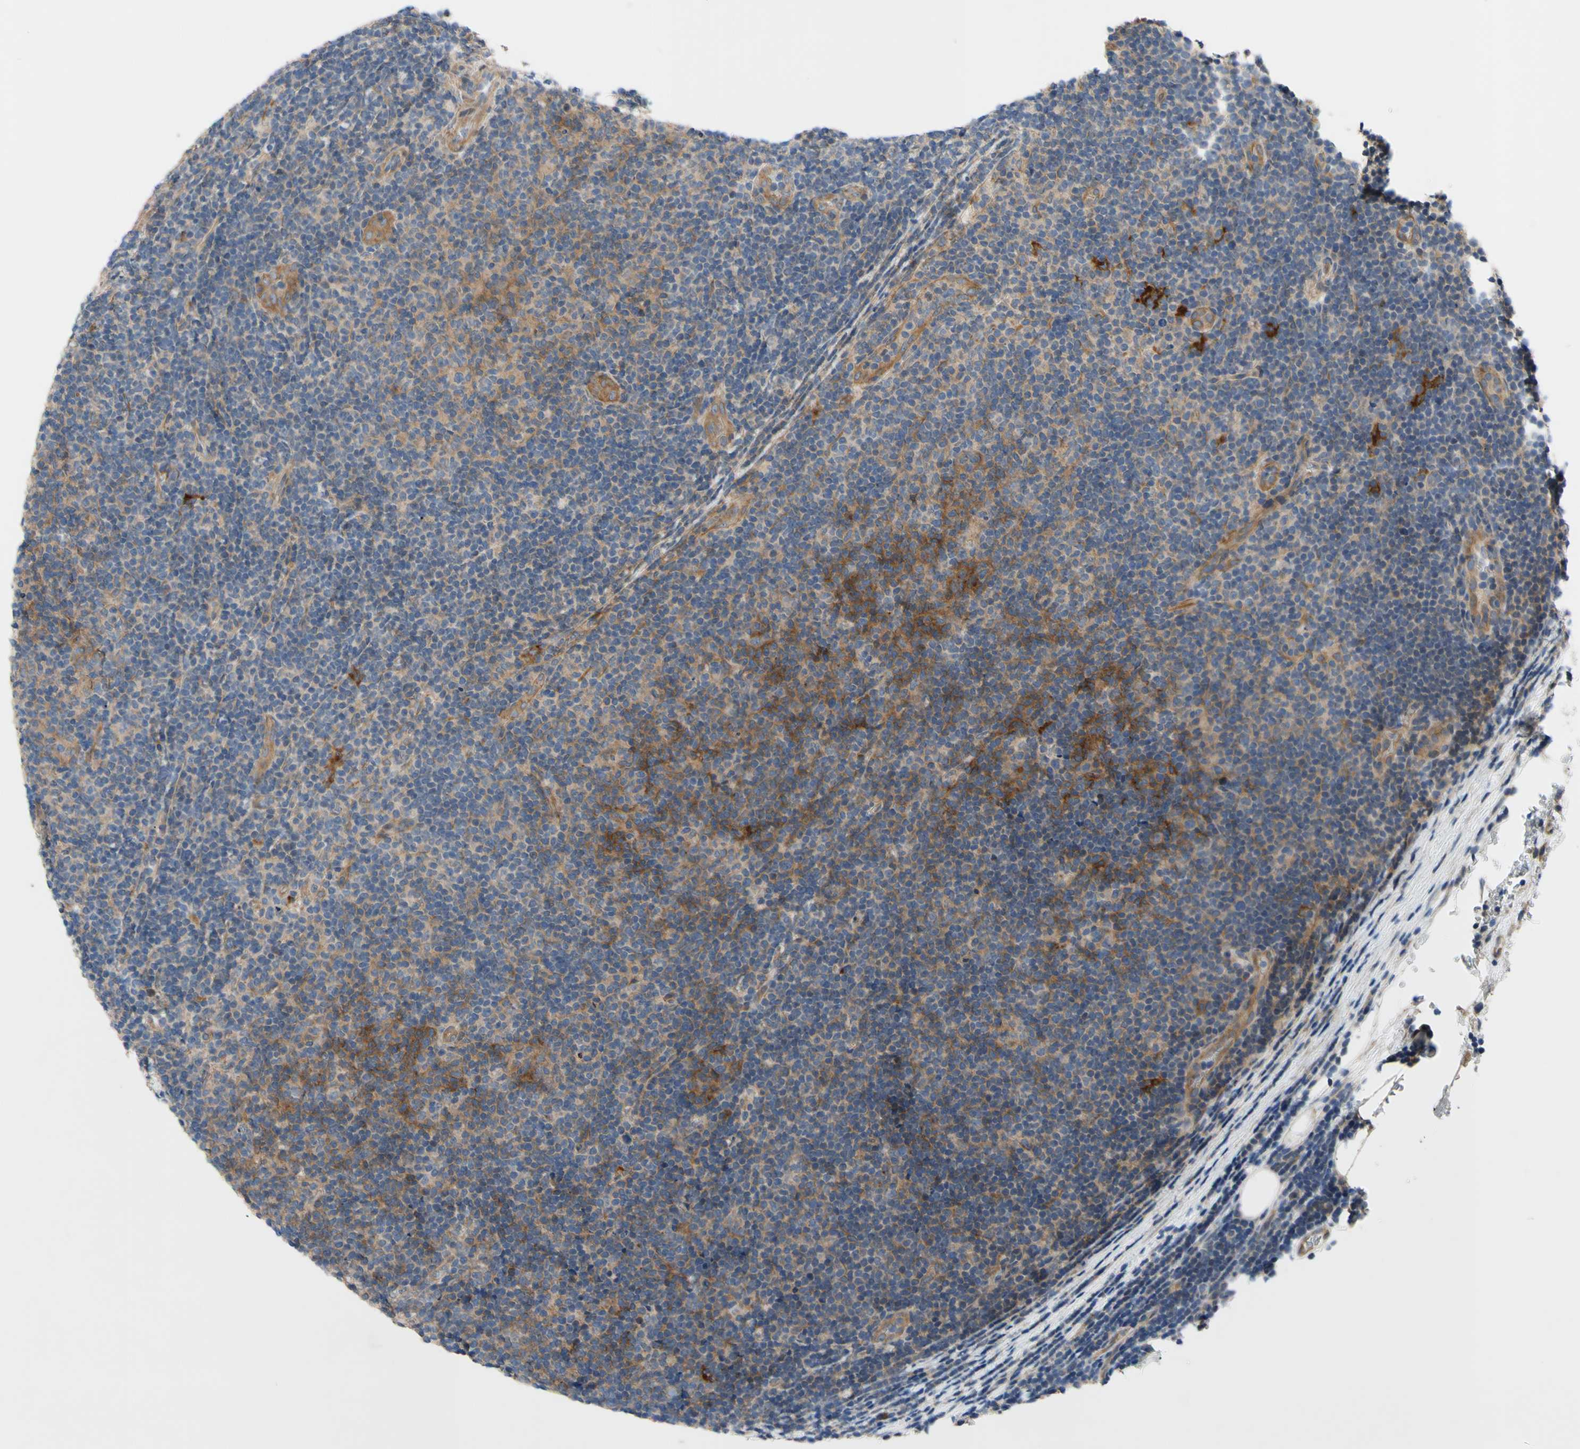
{"staining": {"intensity": "weak", "quantity": "25%-75%", "location": "cytoplasmic/membranous"}, "tissue": "lymphoma", "cell_type": "Tumor cells", "image_type": "cancer", "snomed": [{"axis": "morphology", "description": "Malignant lymphoma, non-Hodgkin's type, Low grade"}, {"axis": "topography", "description": "Lymph node"}], "caption": "Tumor cells show weak cytoplasmic/membranous staining in about 25%-75% of cells in malignant lymphoma, non-Hodgkin's type (low-grade).", "gene": "SVIL", "patient": {"sex": "male", "age": 83}}